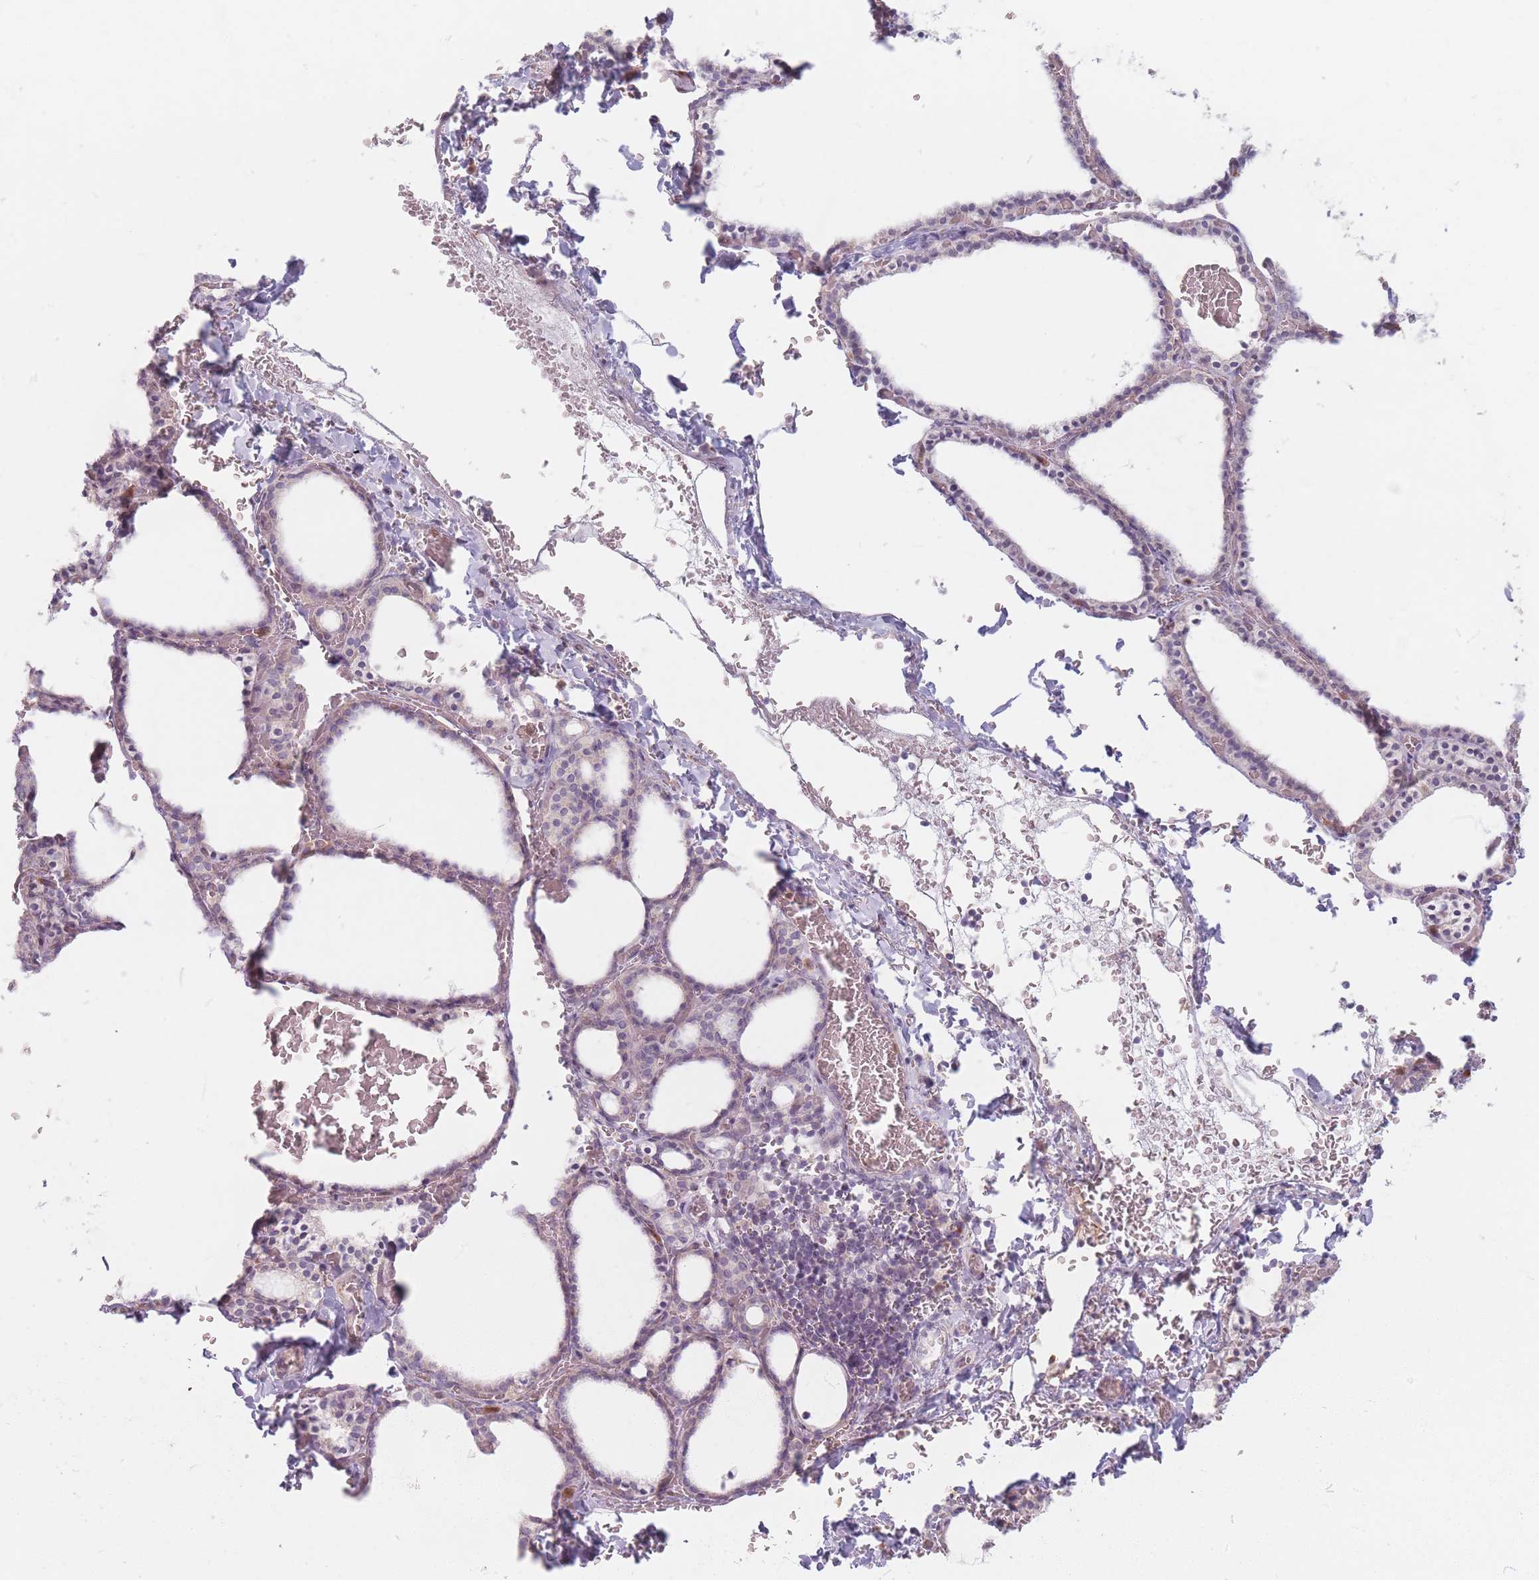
{"staining": {"intensity": "weak", "quantity": "<25%", "location": "cytoplasmic/membranous"}, "tissue": "thyroid gland", "cell_type": "Glandular cells", "image_type": "normal", "snomed": [{"axis": "morphology", "description": "Normal tissue, NOS"}, {"axis": "topography", "description": "Thyroid gland"}], "caption": "Histopathology image shows no significant protein staining in glandular cells of unremarkable thyroid gland. (DAB (3,3'-diaminobenzidine) immunohistochemistry (IHC) with hematoxylin counter stain).", "gene": "CHCHD7", "patient": {"sex": "female", "age": 39}}